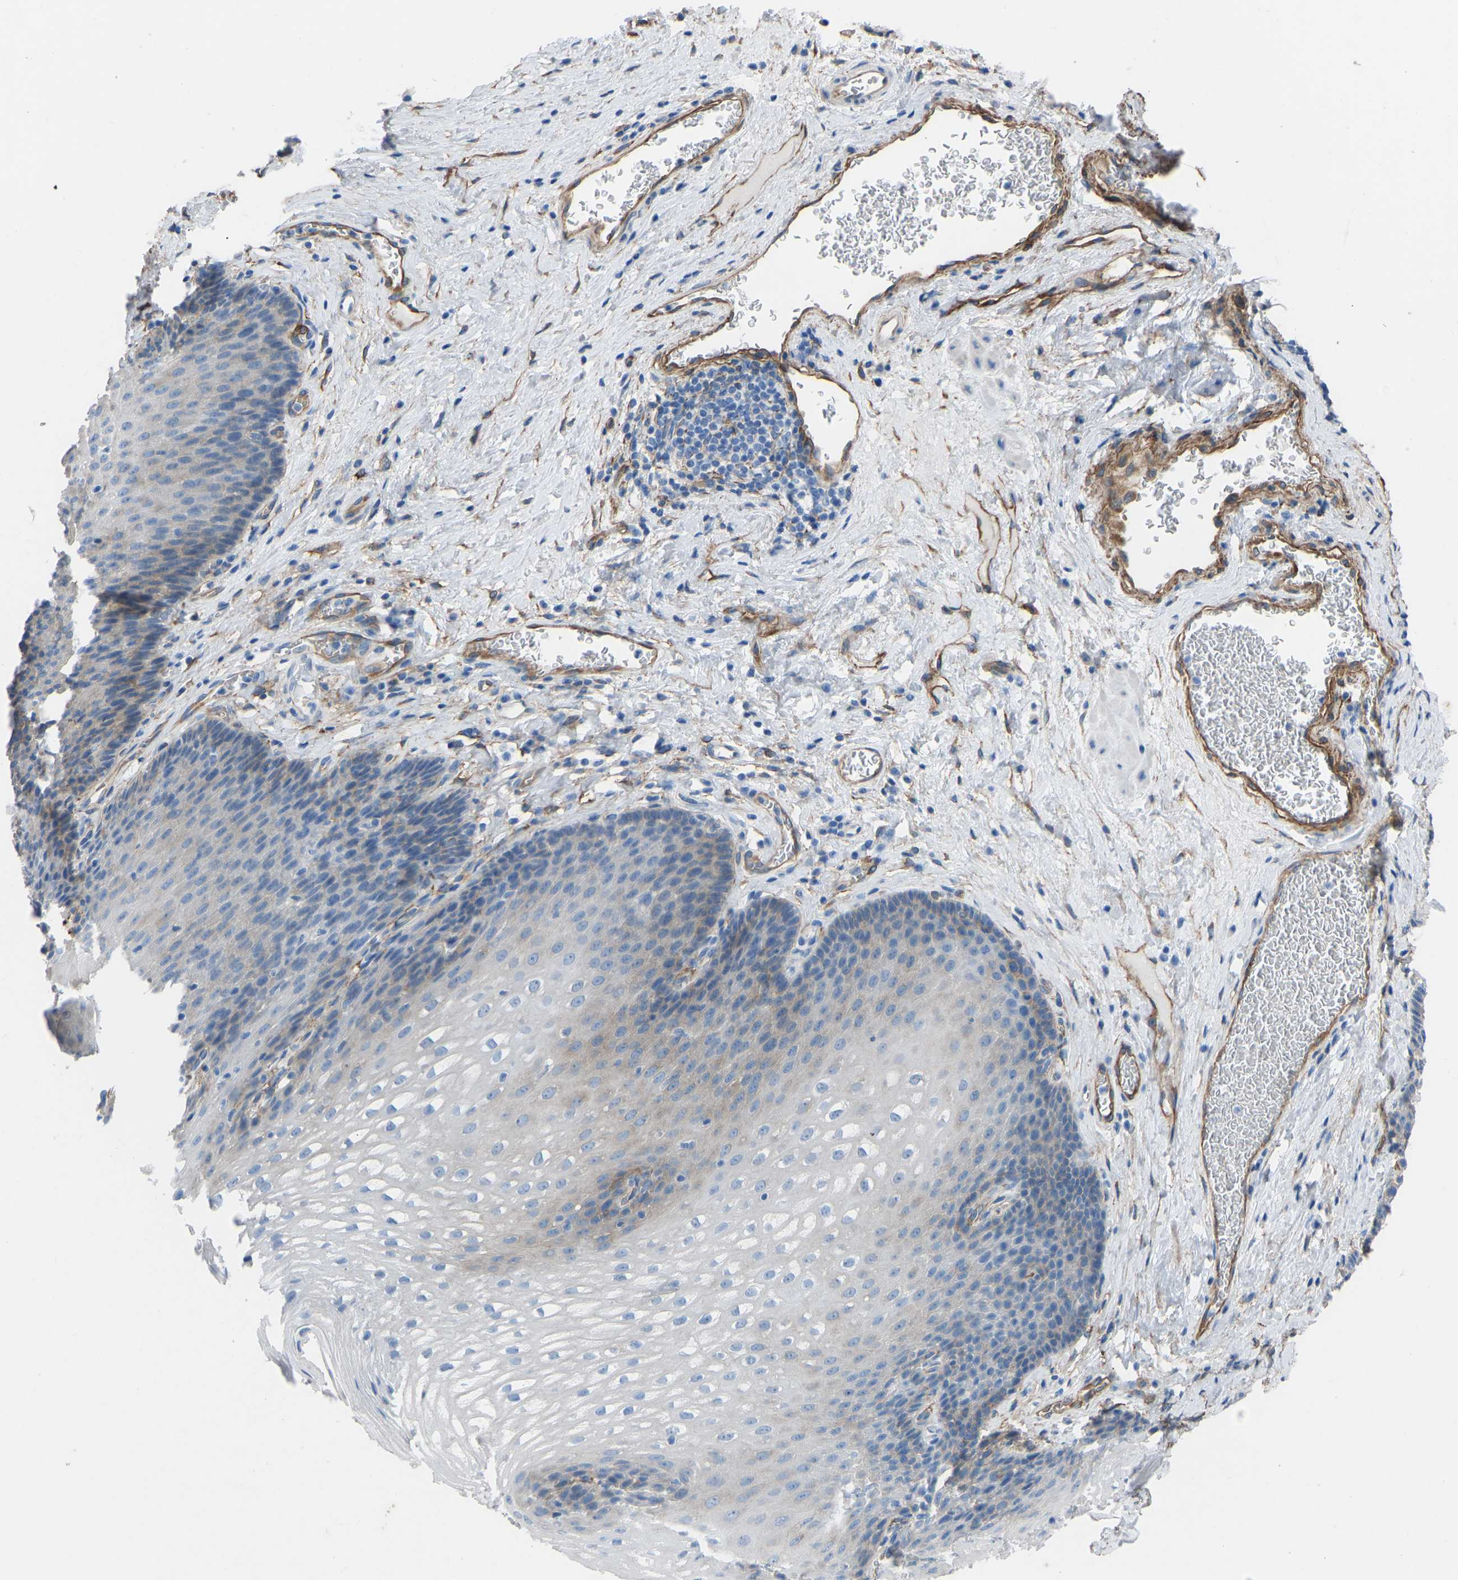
{"staining": {"intensity": "weak", "quantity": "<25%", "location": "cytoplasmic/membranous"}, "tissue": "esophagus", "cell_type": "Squamous epithelial cells", "image_type": "normal", "snomed": [{"axis": "morphology", "description": "Normal tissue, NOS"}, {"axis": "topography", "description": "Esophagus"}], "caption": "A histopathology image of human esophagus is negative for staining in squamous epithelial cells. (DAB (3,3'-diaminobenzidine) IHC visualized using brightfield microscopy, high magnification).", "gene": "MYH10", "patient": {"sex": "male", "age": 48}}